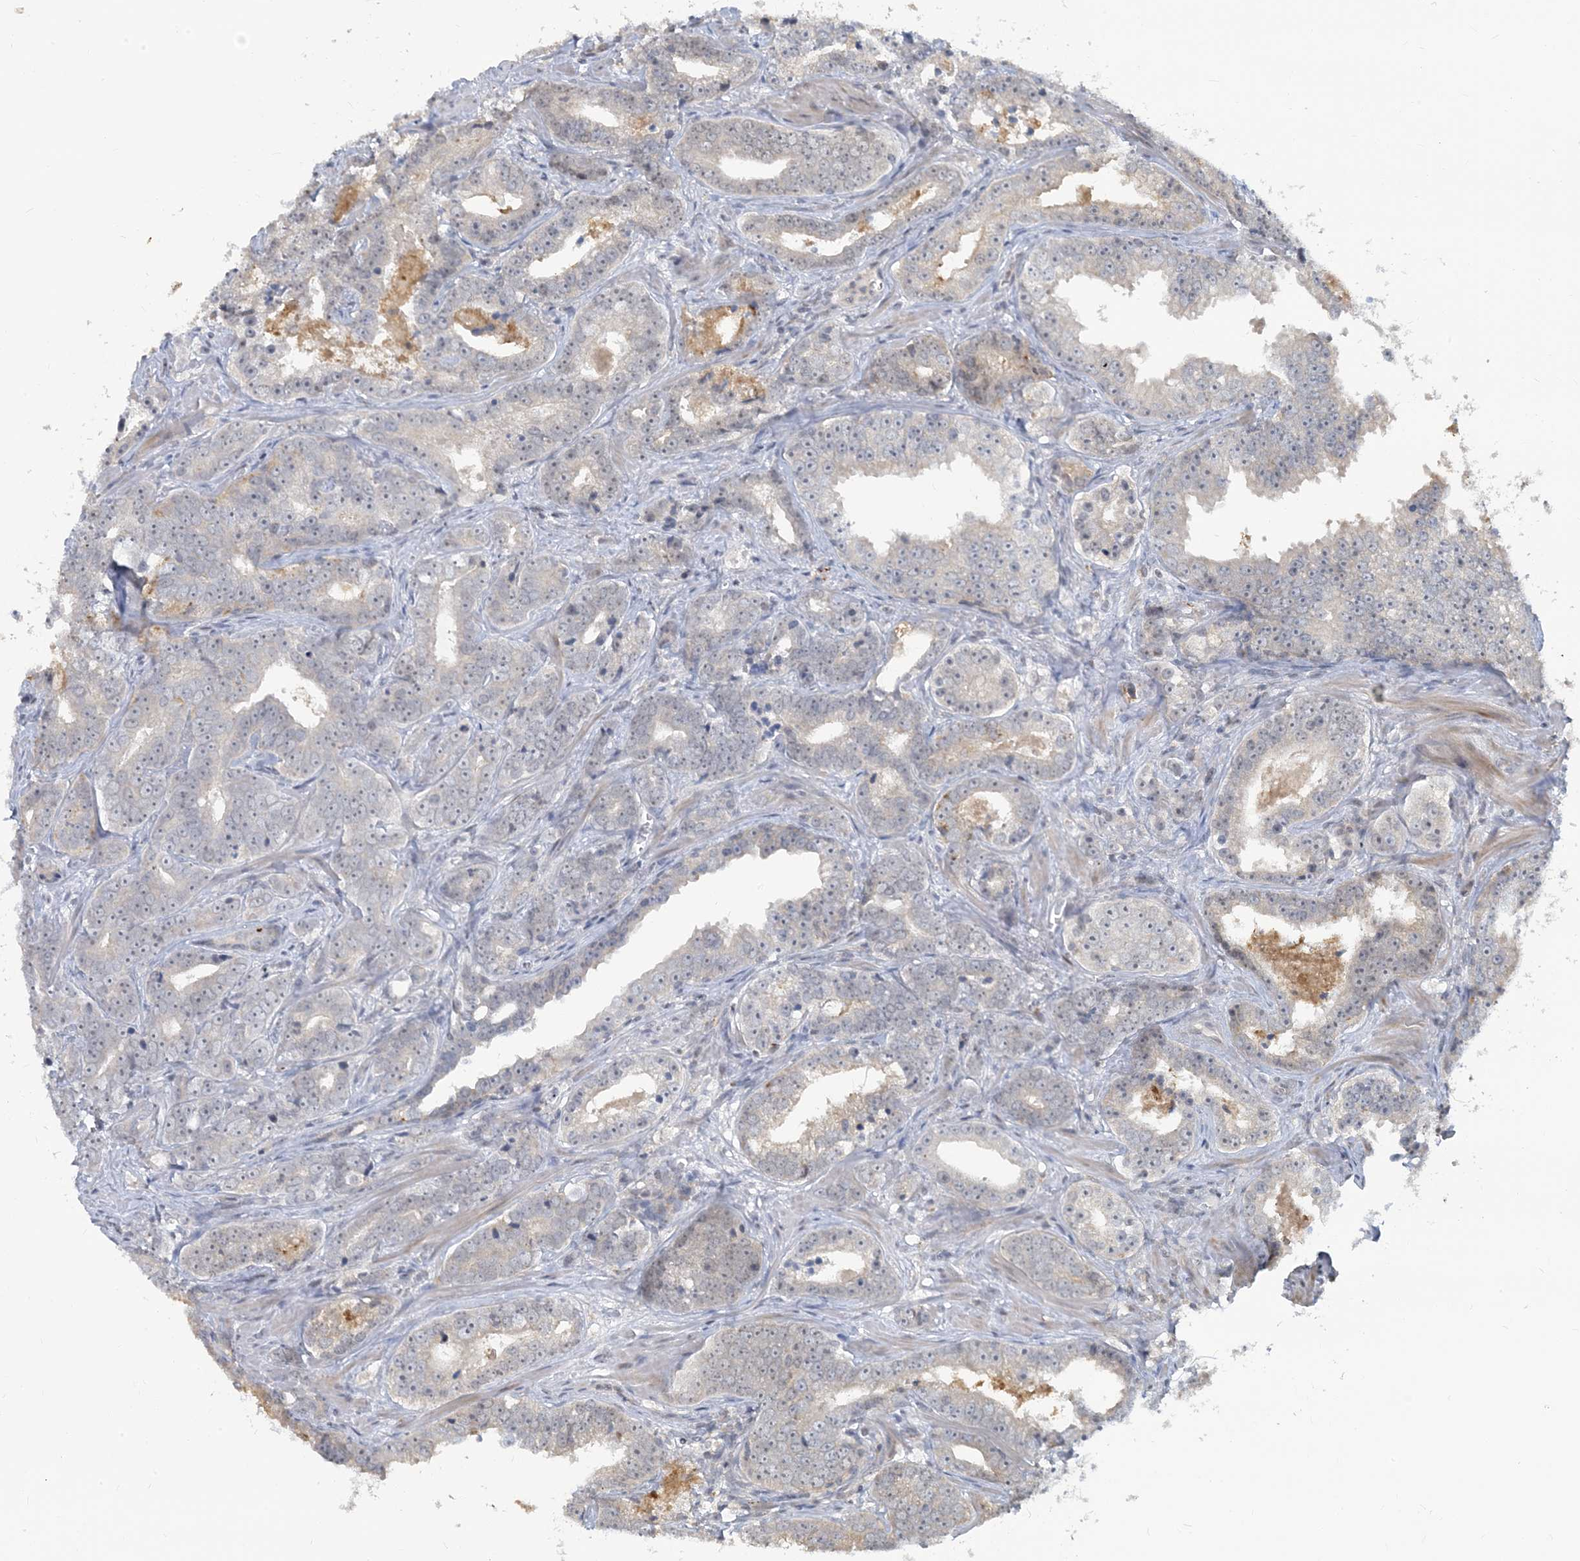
{"staining": {"intensity": "negative", "quantity": "none", "location": "none"}, "tissue": "prostate cancer", "cell_type": "Tumor cells", "image_type": "cancer", "snomed": [{"axis": "morphology", "description": "Adenocarcinoma, High grade"}, {"axis": "topography", "description": "Prostate"}], "caption": "This is an immunohistochemistry photomicrograph of human prostate cancer (adenocarcinoma (high-grade)). There is no staining in tumor cells.", "gene": "LEXM", "patient": {"sex": "male", "age": 62}}